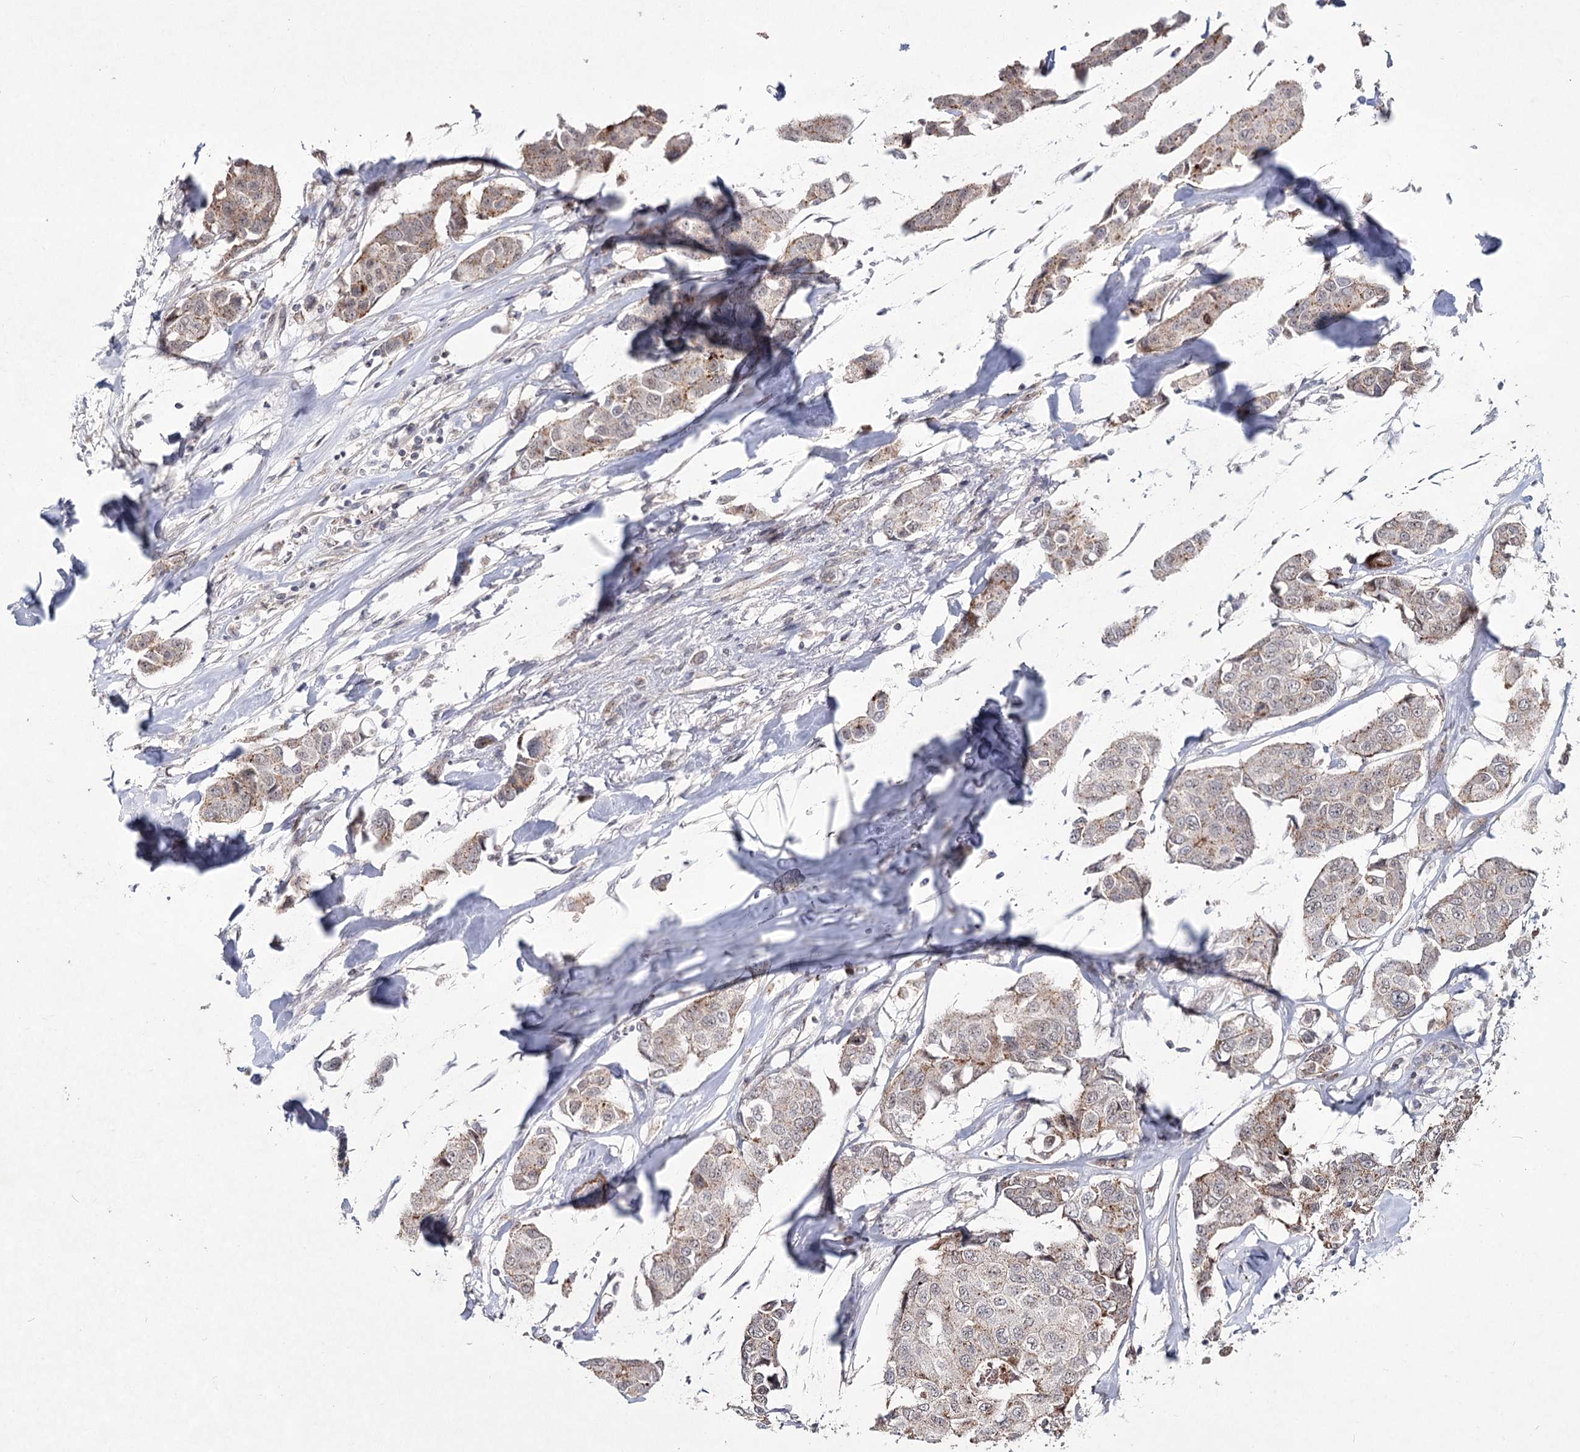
{"staining": {"intensity": "moderate", "quantity": "25%-75%", "location": "cytoplasmic/membranous"}, "tissue": "breast cancer", "cell_type": "Tumor cells", "image_type": "cancer", "snomed": [{"axis": "morphology", "description": "Duct carcinoma"}, {"axis": "topography", "description": "Breast"}], "caption": "Human infiltrating ductal carcinoma (breast) stained with a protein marker demonstrates moderate staining in tumor cells.", "gene": "ATL2", "patient": {"sex": "female", "age": 80}}